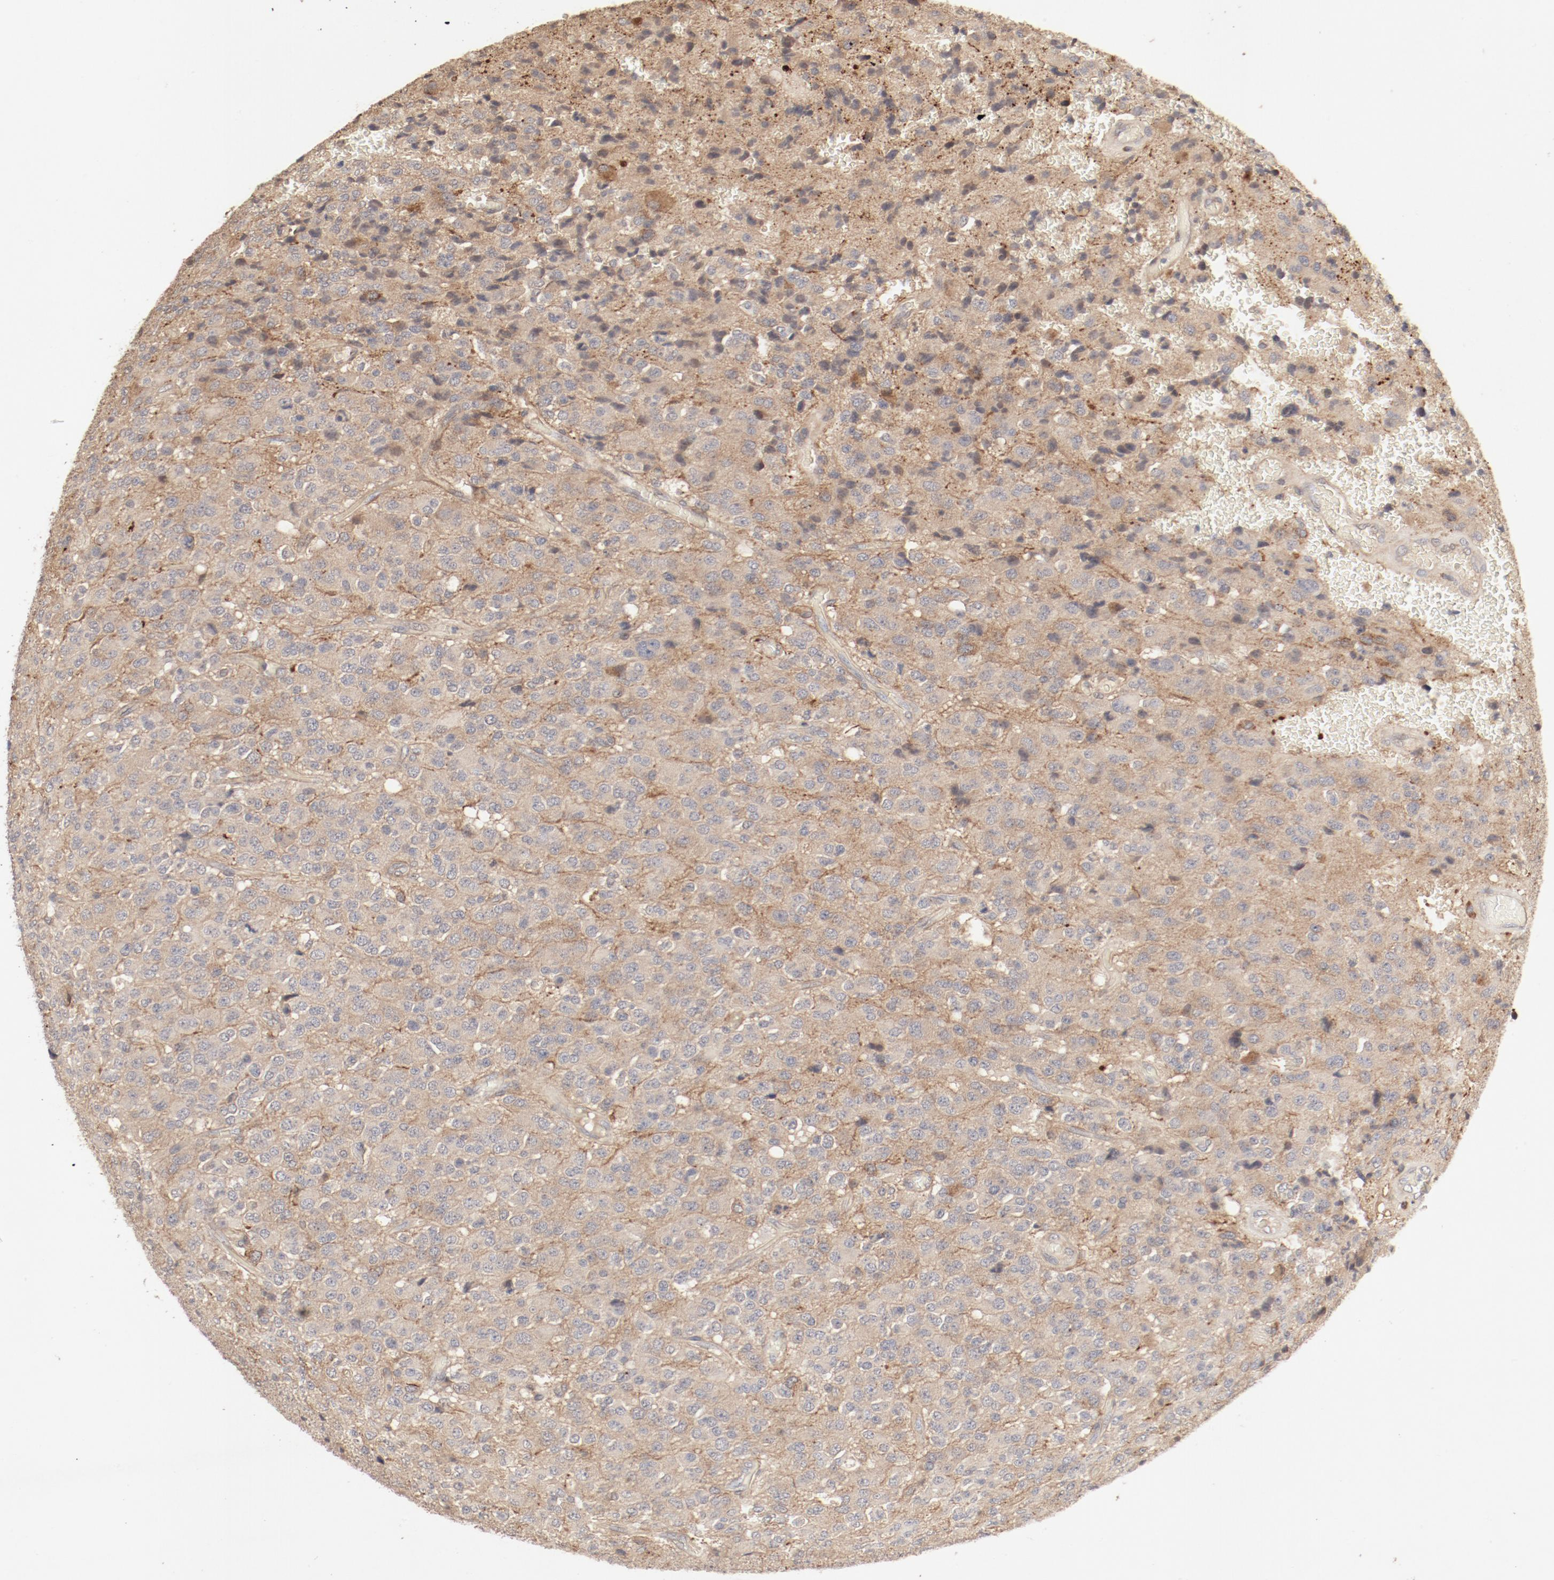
{"staining": {"intensity": "moderate", "quantity": ">75%", "location": "cytoplasmic/membranous"}, "tissue": "glioma", "cell_type": "Tumor cells", "image_type": "cancer", "snomed": [{"axis": "morphology", "description": "Glioma, malignant, High grade"}, {"axis": "topography", "description": "pancreas cauda"}], "caption": "Protein staining of glioma tissue reveals moderate cytoplasmic/membranous positivity in approximately >75% of tumor cells. (Brightfield microscopy of DAB IHC at high magnification).", "gene": "IL3RA", "patient": {"sex": "male", "age": 60}}